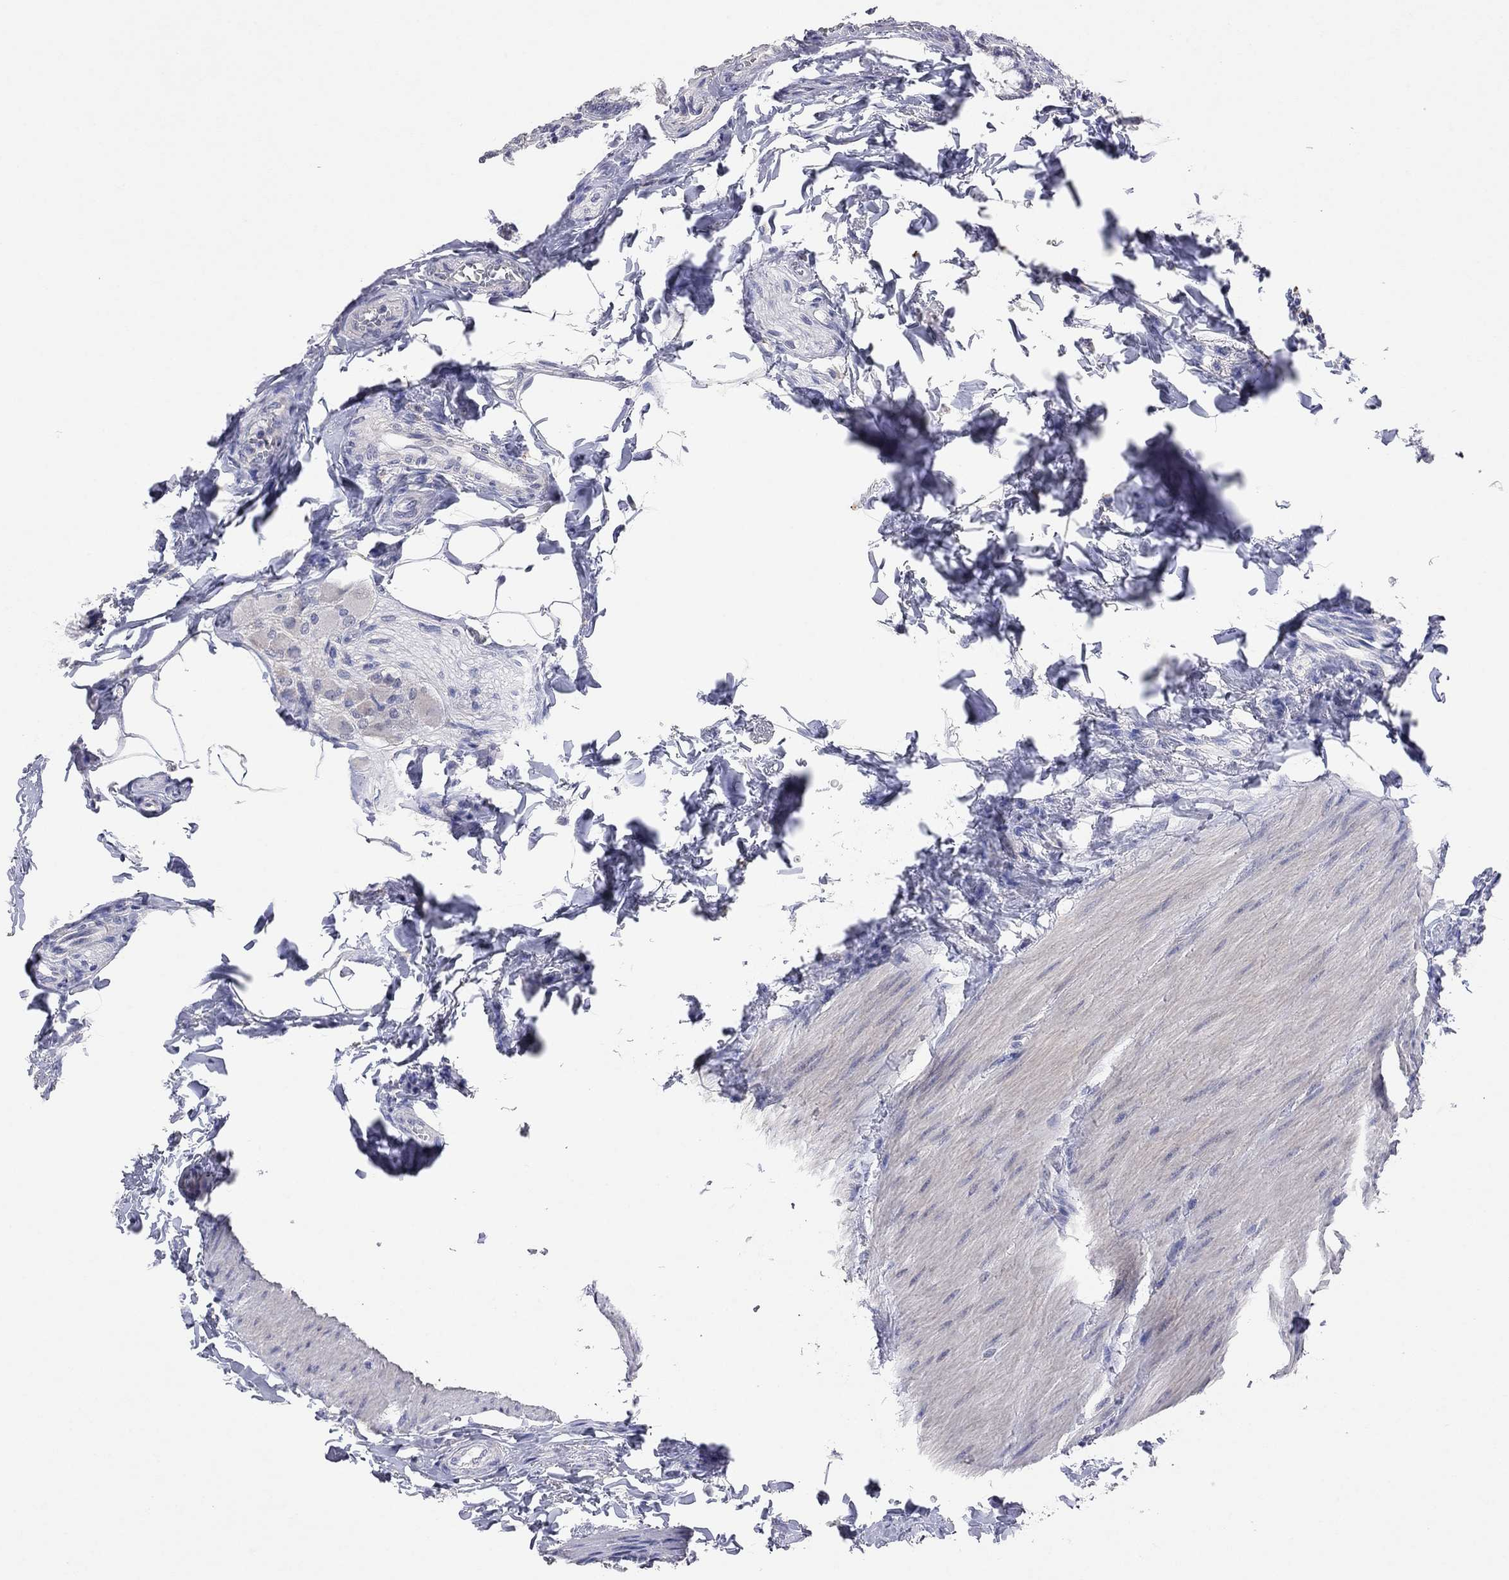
{"staining": {"intensity": "negative", "quantity": "none", "location": "none"}, "tissue": "colon", "cell_type": "Endothelial cells", "image_type": "normal", "snomed": [{"axis": "morphology", "description": "Normal tissue, NOS"}, {"axis": "topography", "description": "Colon"}], "caption": "A photomicrograph of human colon is negative for staining in endothelial cells.", "gene": "MMP13", "patient": {"sex": "female", "age": 65}}